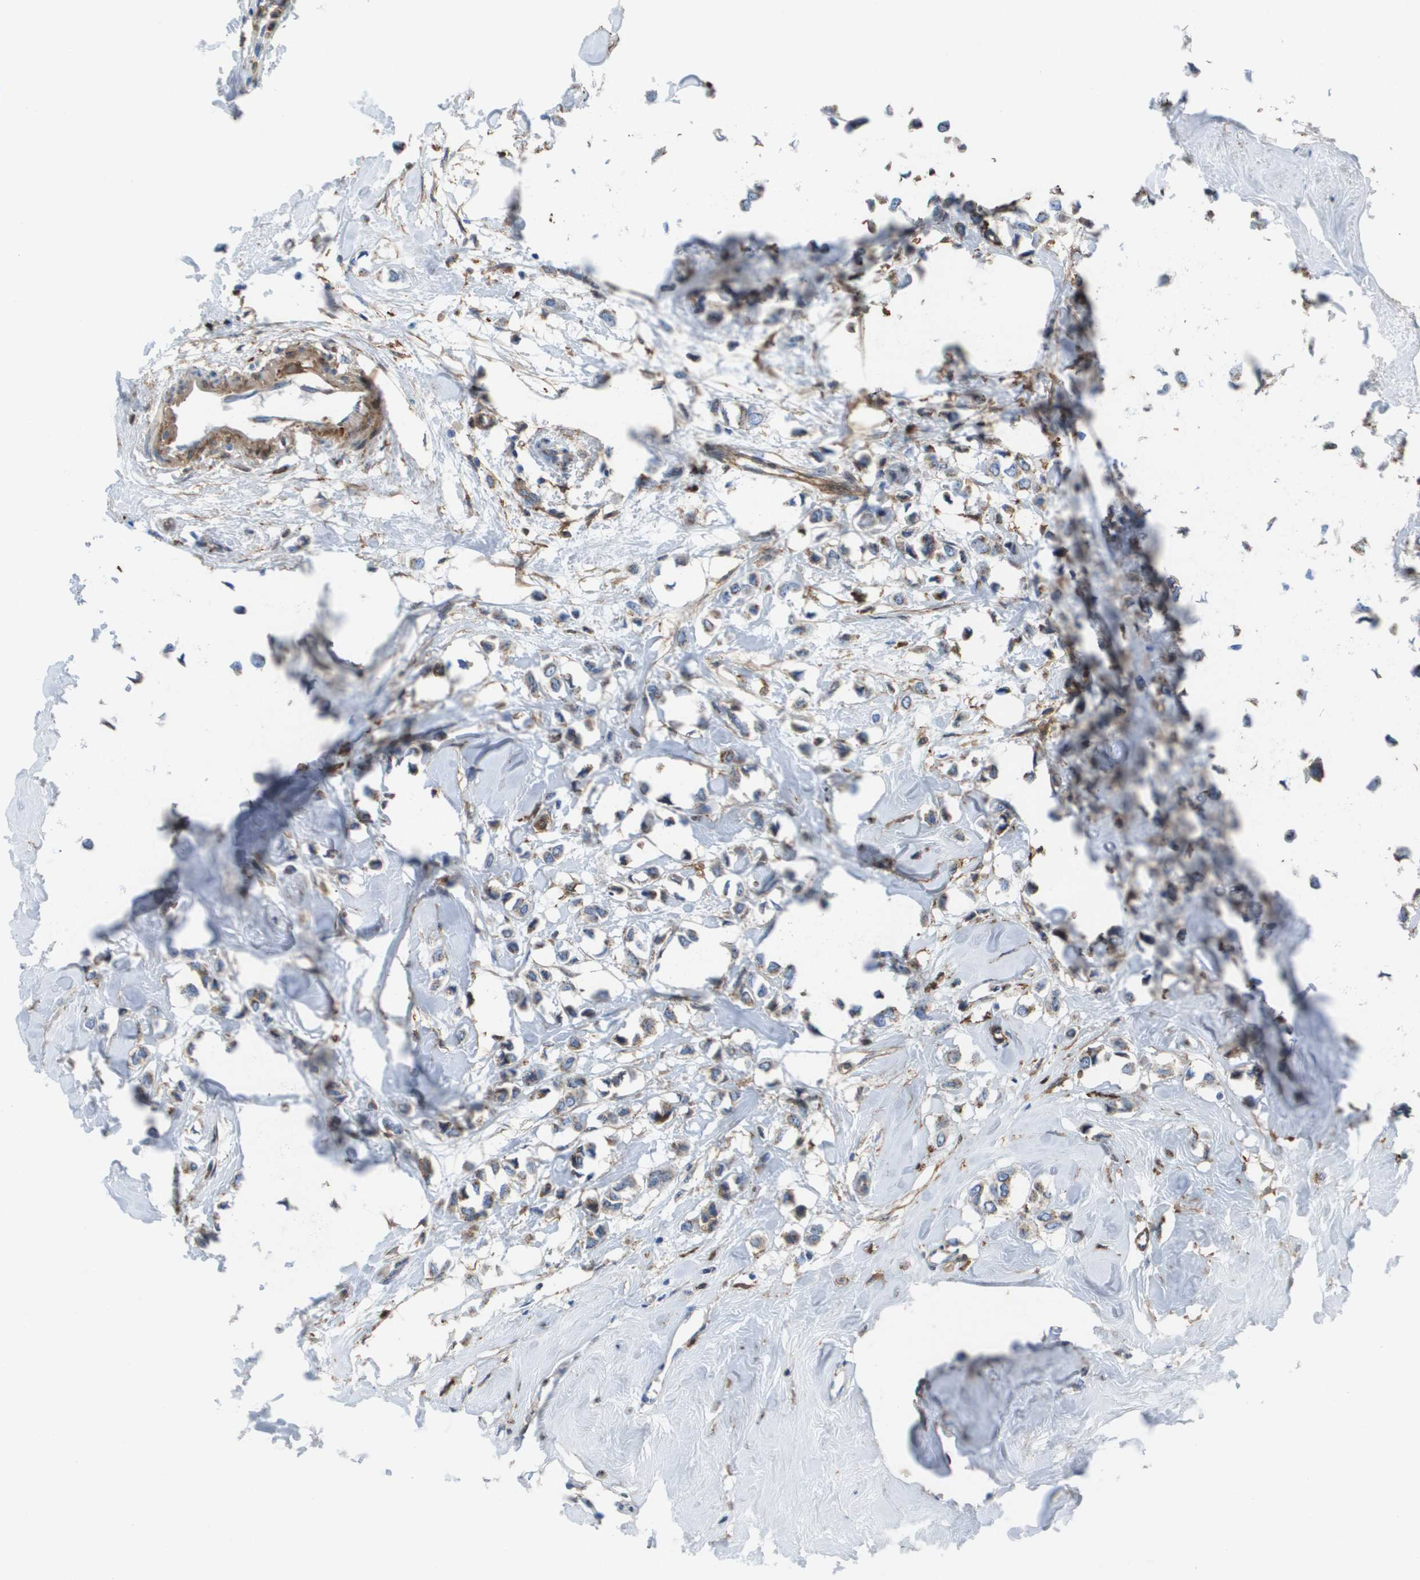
{"staining": {"intensity": "weak", "quantity": ">75%", "location": "cytoplasmic/membranous"}, "tissue": "breast cancer", "cell_type": "Tumor cells", "image_type": "cancer", "snomed": [{"axis": "morphology", "description": "Lobular carcinoma"}, {"axis": "topography", "description": "Breast"}], "caption": "Protein expression analysis of breast lobular carcinoma exhibits weak cytoplasmic/membranous expression in about >75% of tumor cells. (Stains: DAB (3,3'-diaminobenzidine) in brown, nuclei in blue, Microscopy: brightfield microscopy at high magnification).", "gene": "SLC37A2", "patient": {"sex": "female", "age": 51}}